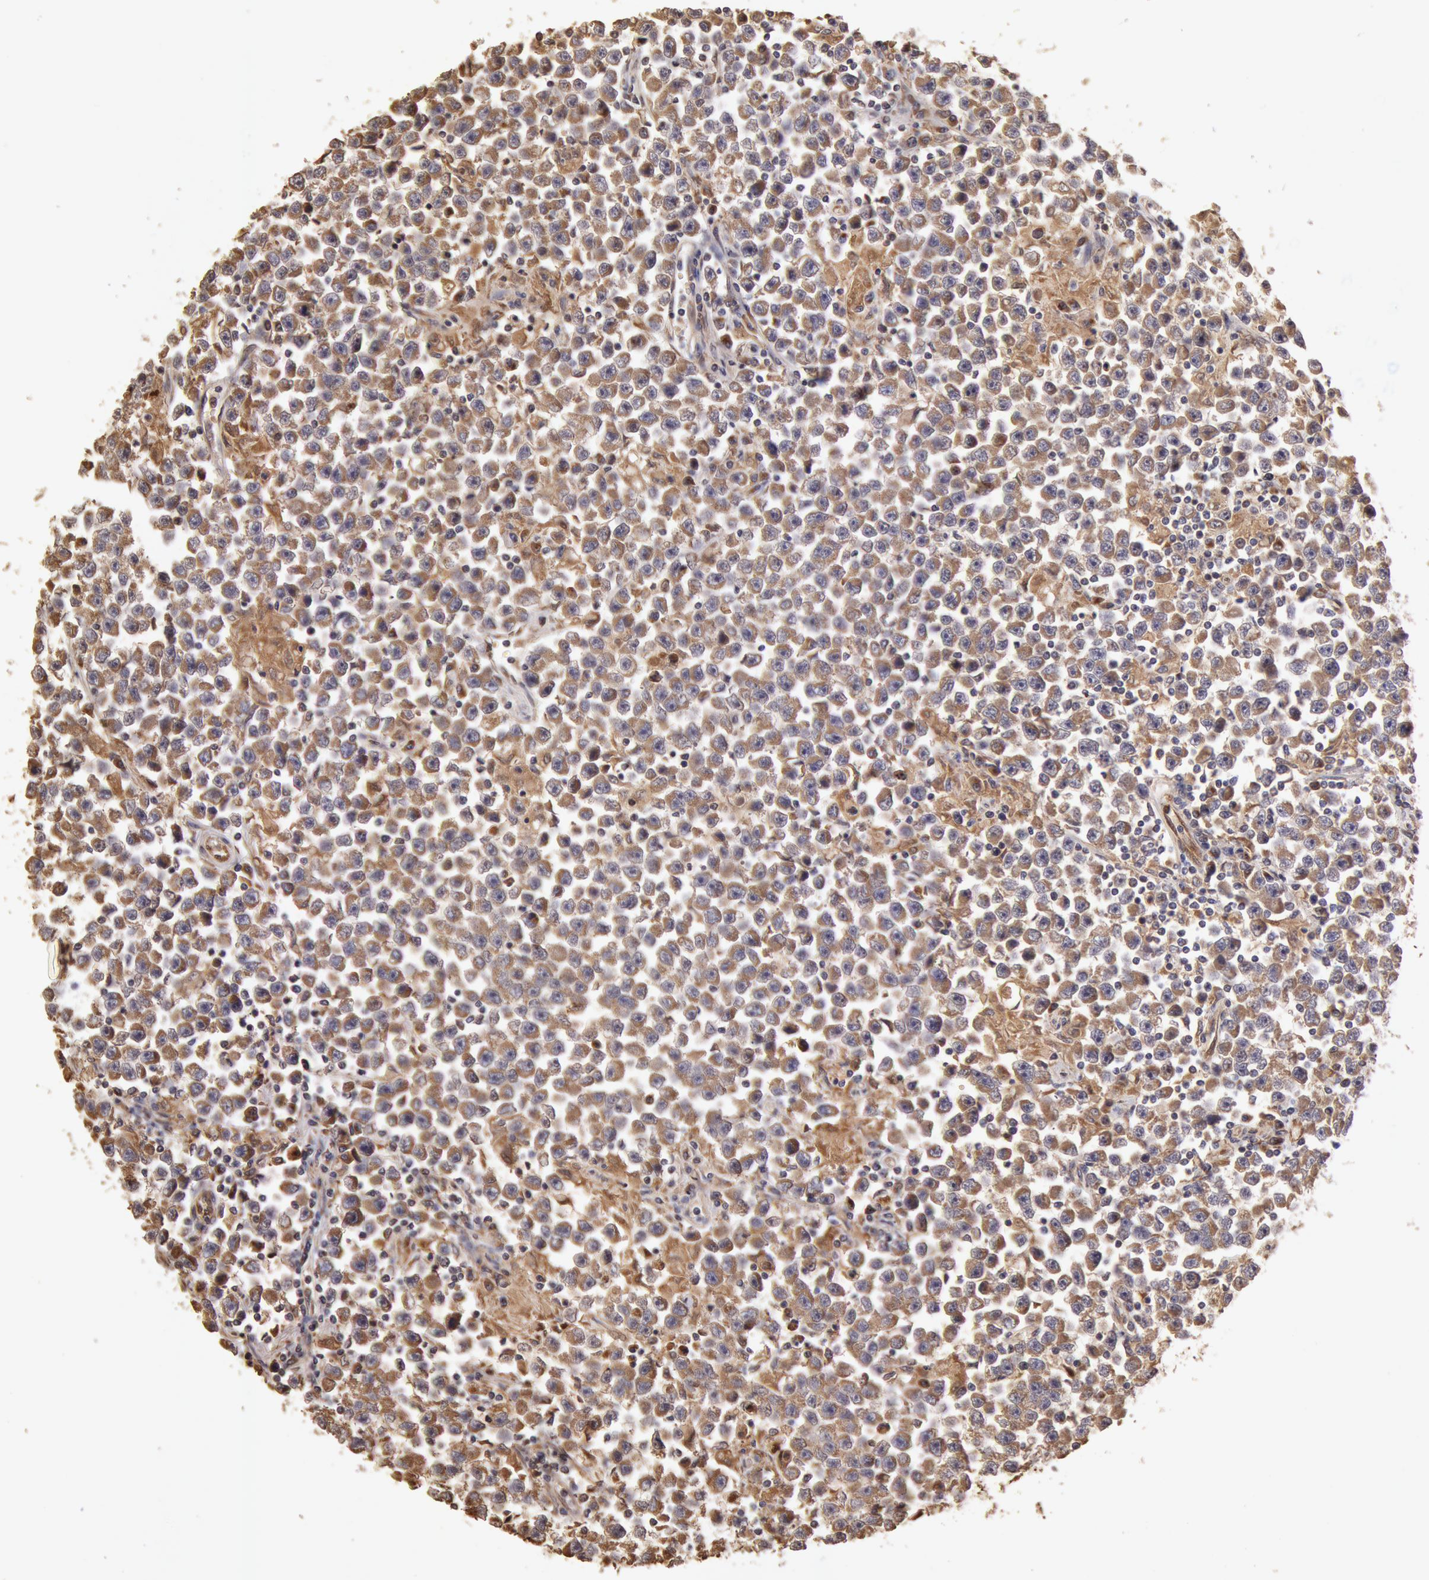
{"staining": {"intensity": "moderate", "quantity": ">75%", "location": "cytoplasmic/membranous,nuclear"}, "tissue": "testis cancer", "cell_type": "Tumor cells", "image_type": "cancer", "snomed": [{"axis": "morphology", "description": "Seminoma, NOS"}, {"axis": "topography", "description": "Testis"}], "caption": "There is medium levels of moderate cytoplasmic/membranous and nuclear staining in tumor cells of seminoma (testis), as demonstrated by immunohistochemical staining (brown color).", "gene": "COMT", "patient": {"sex": "male", "age": 33}}